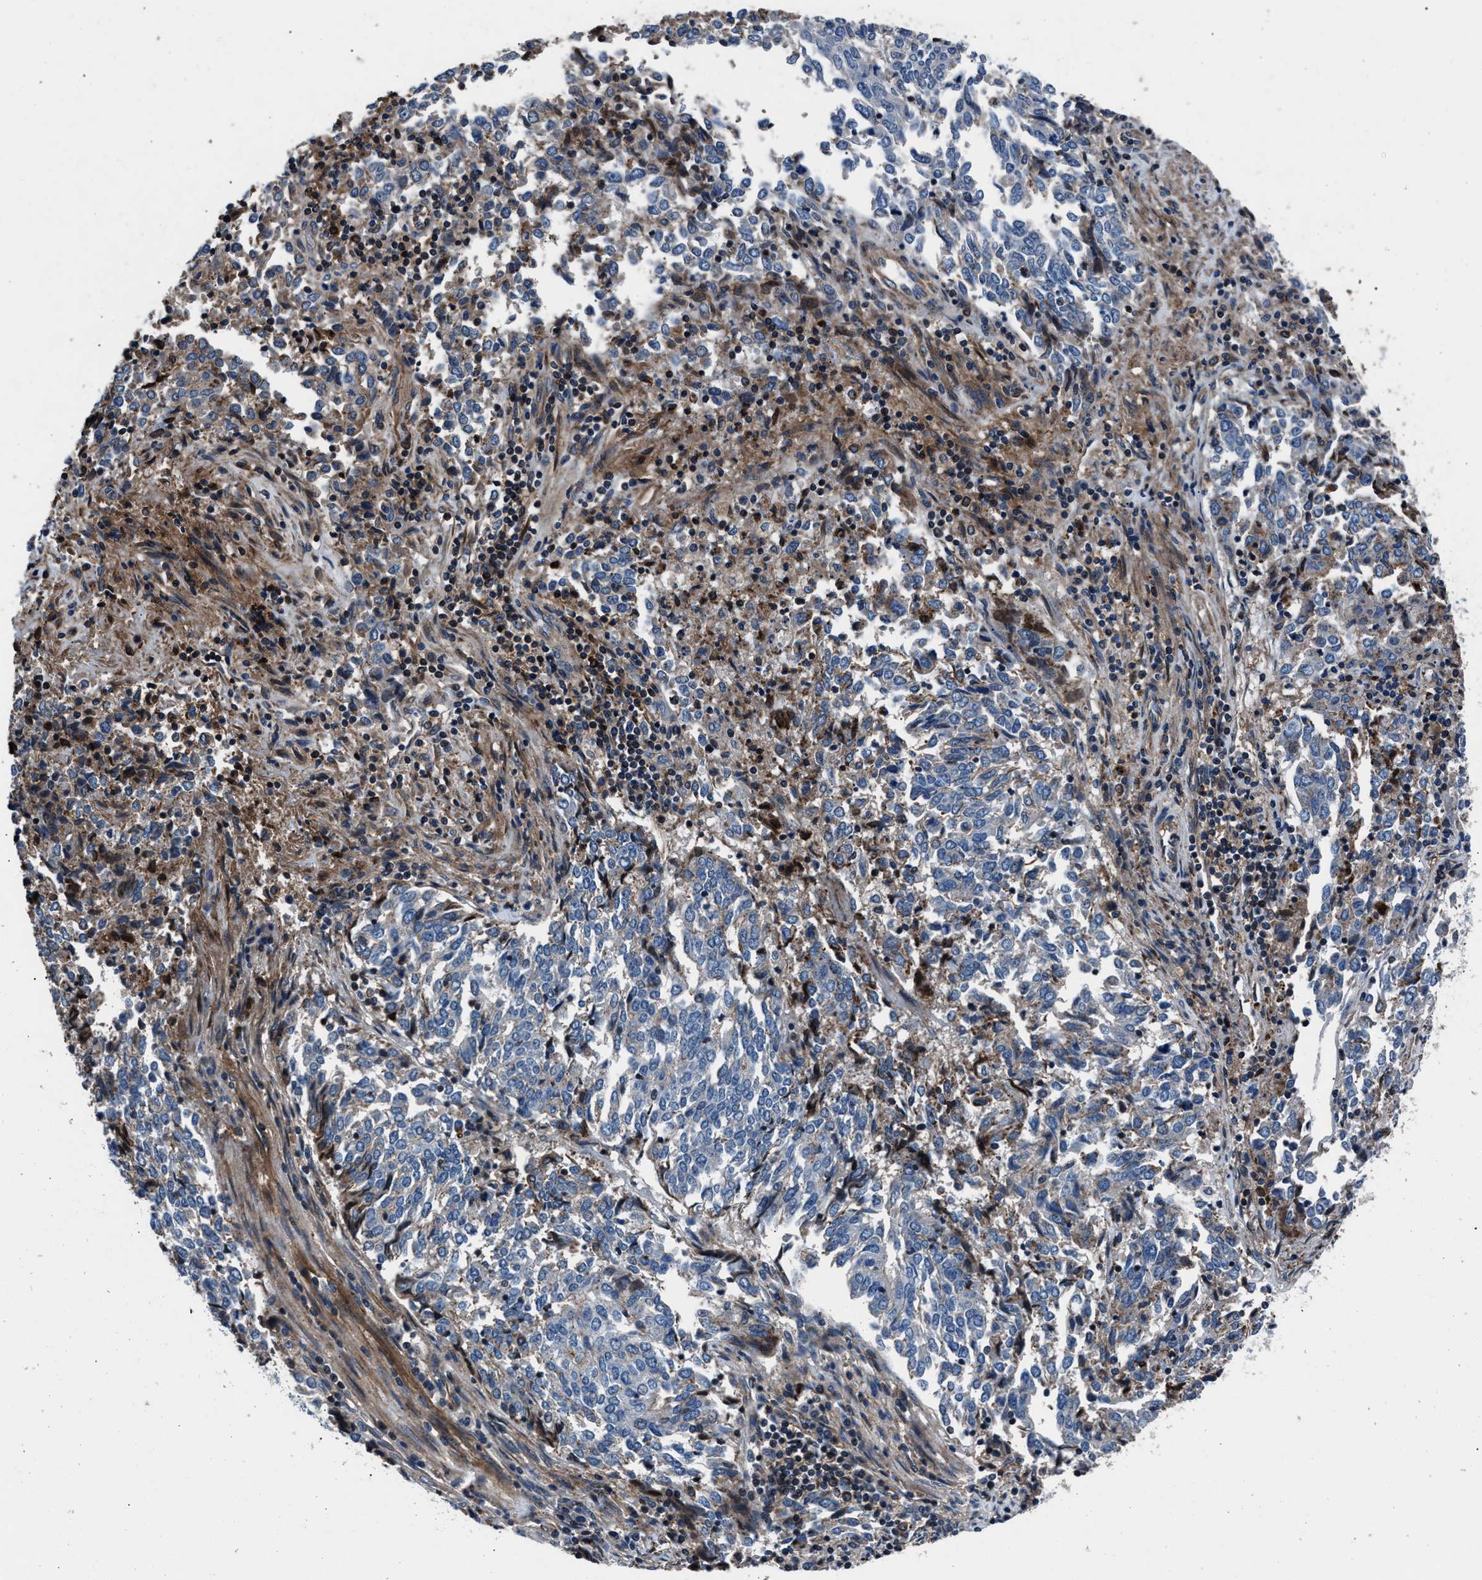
{"staining": {"intensity": "negative", "quantity": "none", "location": "none"}, "tissue": "endometrial cancer", "cell_type": "Tumor cells", "image_type": "cancer", "snomed": [{"axis": "morphology", "description": "Adenocarcinoma, NOS"}, {"axis": "topography", "description": "Endometrium"}], "caption": "Endometrial cancer stained for a protein using immunohistochemistry reveals no expression tumor cells.", "gene": "MFSD11", "patient": {"sex": "female", "age": 80}}